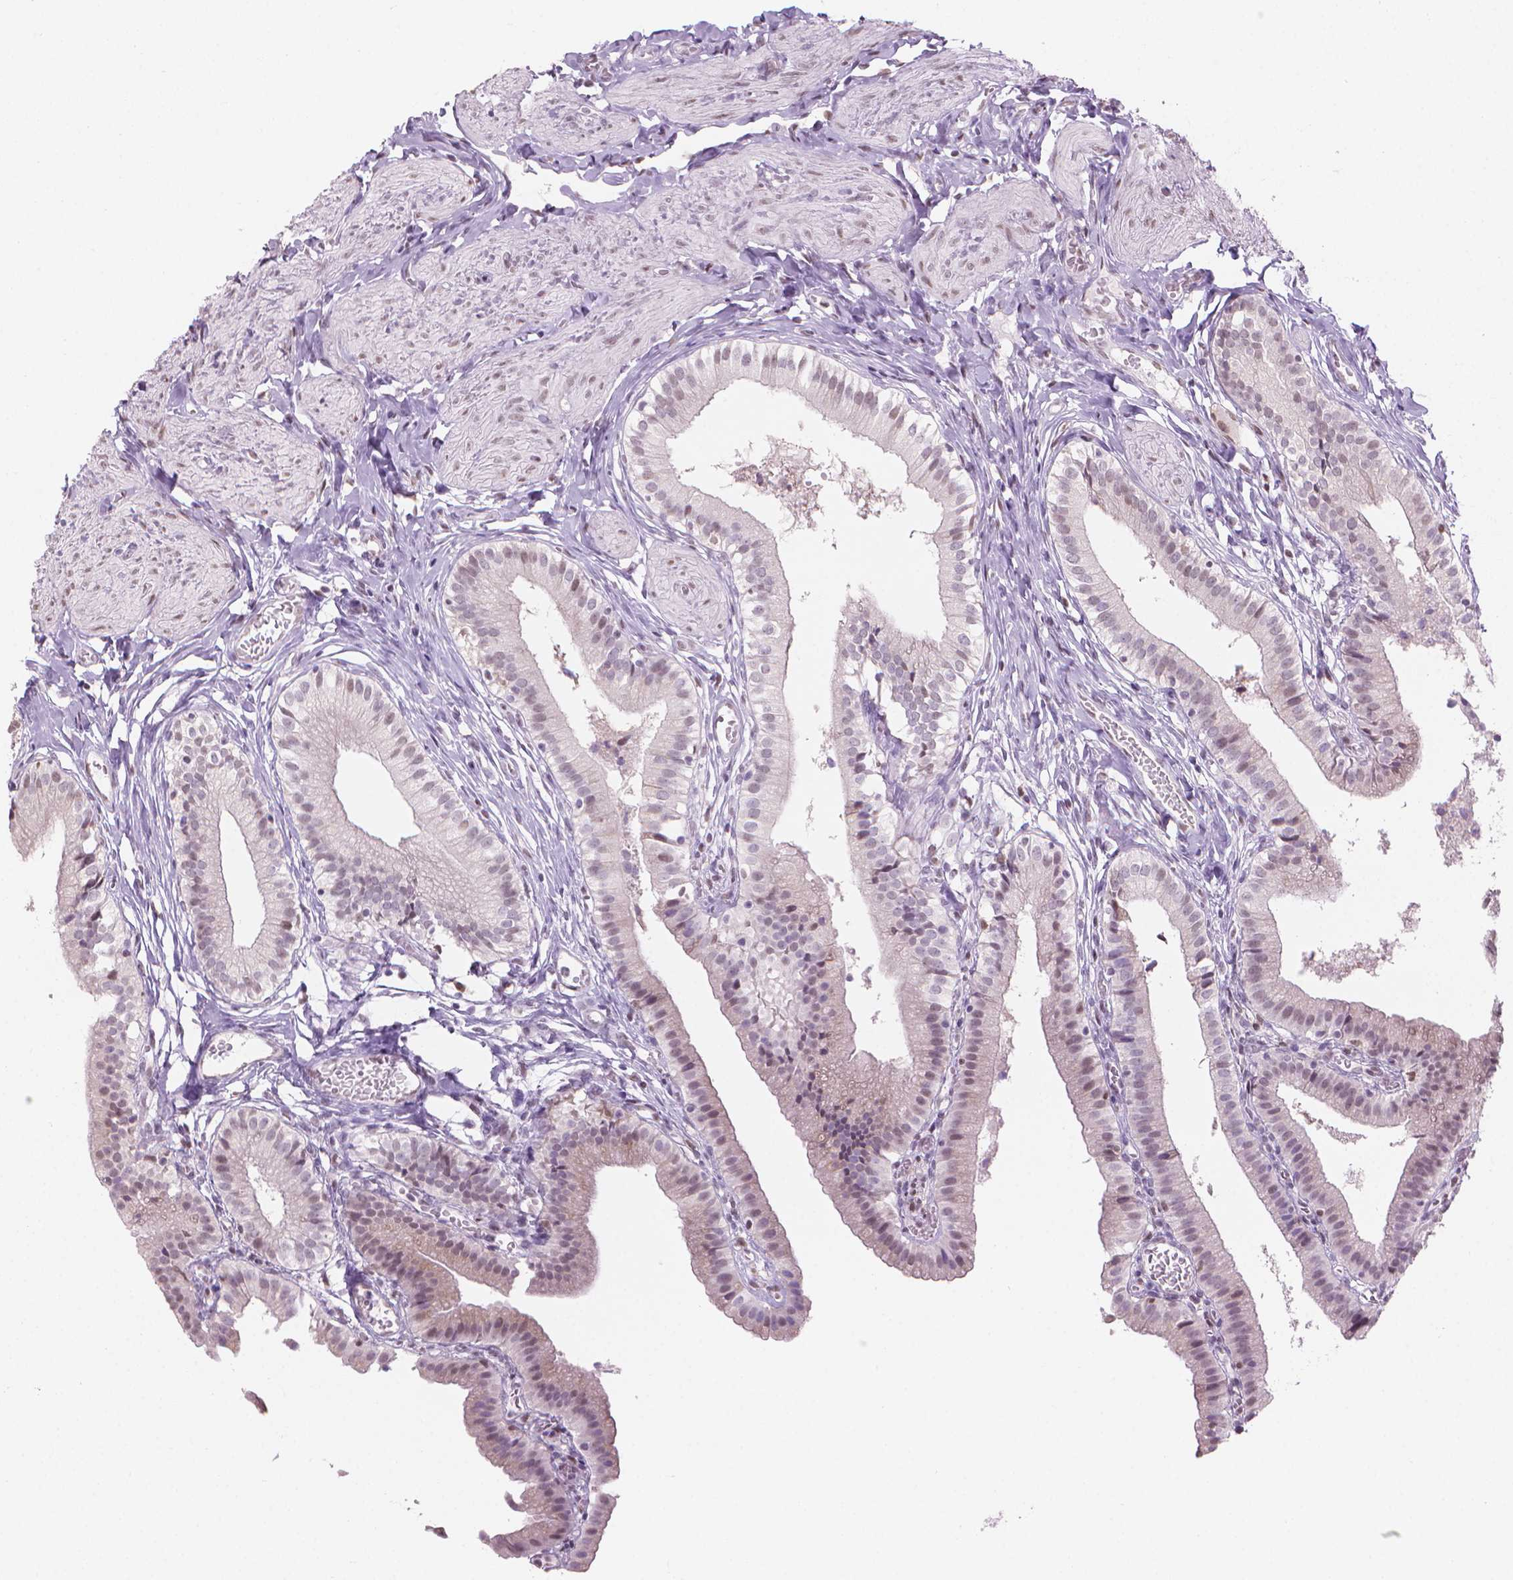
{"staining": {"intensity": "negative", "quantity": "none", "location": "none"}, "tissue": "gallbladder", "cell_type": "Glandular cells", "image_type": "normal", "snomed": [{"axis": "morphology", "description": "Normal tissue, NOS"}, {"axis": "topography", "description": "Gallbladder"}], "caption": "High magnification brightfield microscopy of unremarkable gallbladder stained with DAB (3,3'-diaminobenzidine) (brown) and counterstained with hematoxylin (blue): glandular cells show no significant expression. The staining is performed using DAB brown chromogen with nuclei counter-stained in using hematoxylin.", "gene": "PIAS2", "patient": {"sex": "female", "age": 47}}